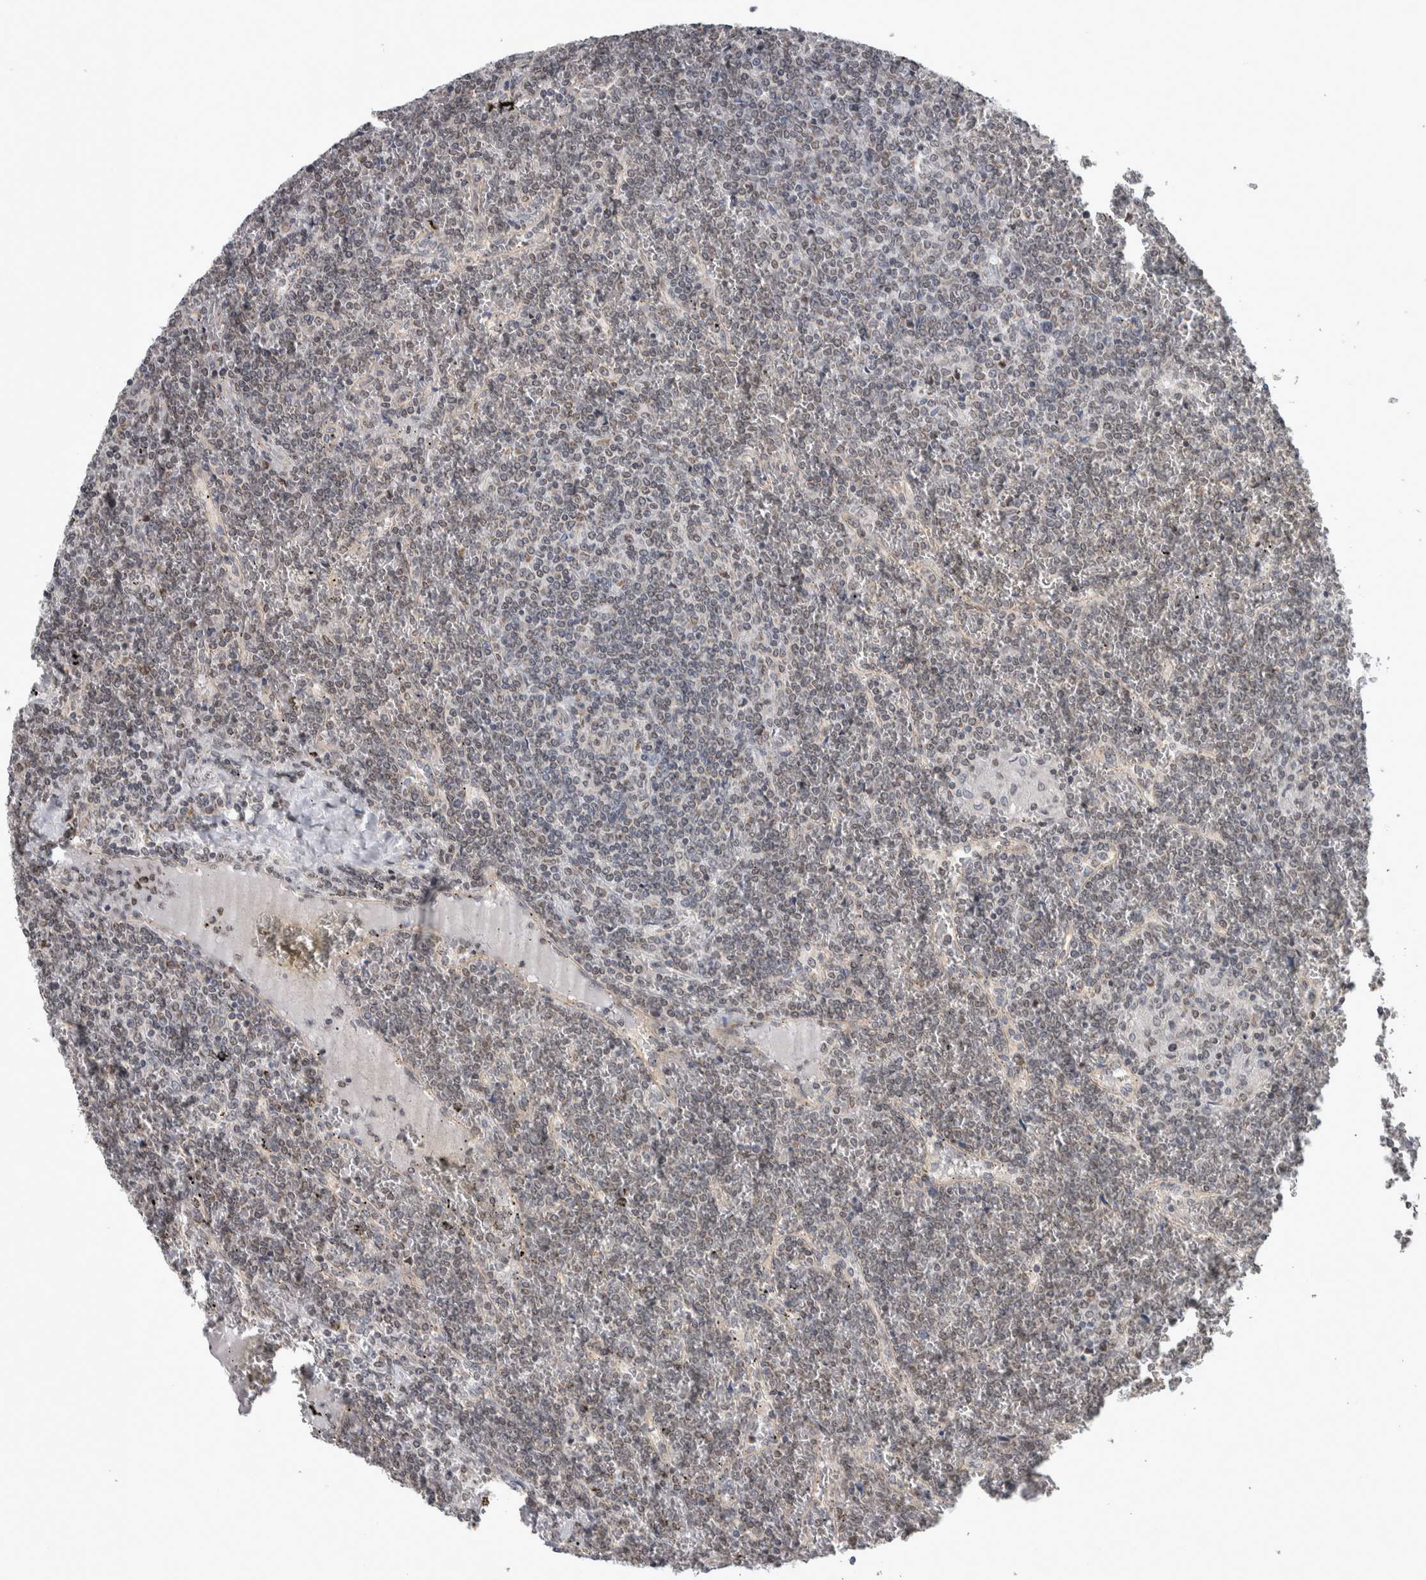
{"staining": {"intensity": "negative", "quantity": "none", "location": "none"}, "tissue": "lymphoma", "cell_type": "Tumor cells", "image_type": "cancer", "snomed": [{"axis": "morphology", "description": "Malignant lymphoma, non-Hodgkin's type, Low grade"}, {"axis": "topography", "description": "Spleen"}], "caption": "Photomicrograph shows no protein positivity in tumor cells of lymphoma tissue.", "gene": "CWC27", "patient": {"sex": "female", "age": 19}}